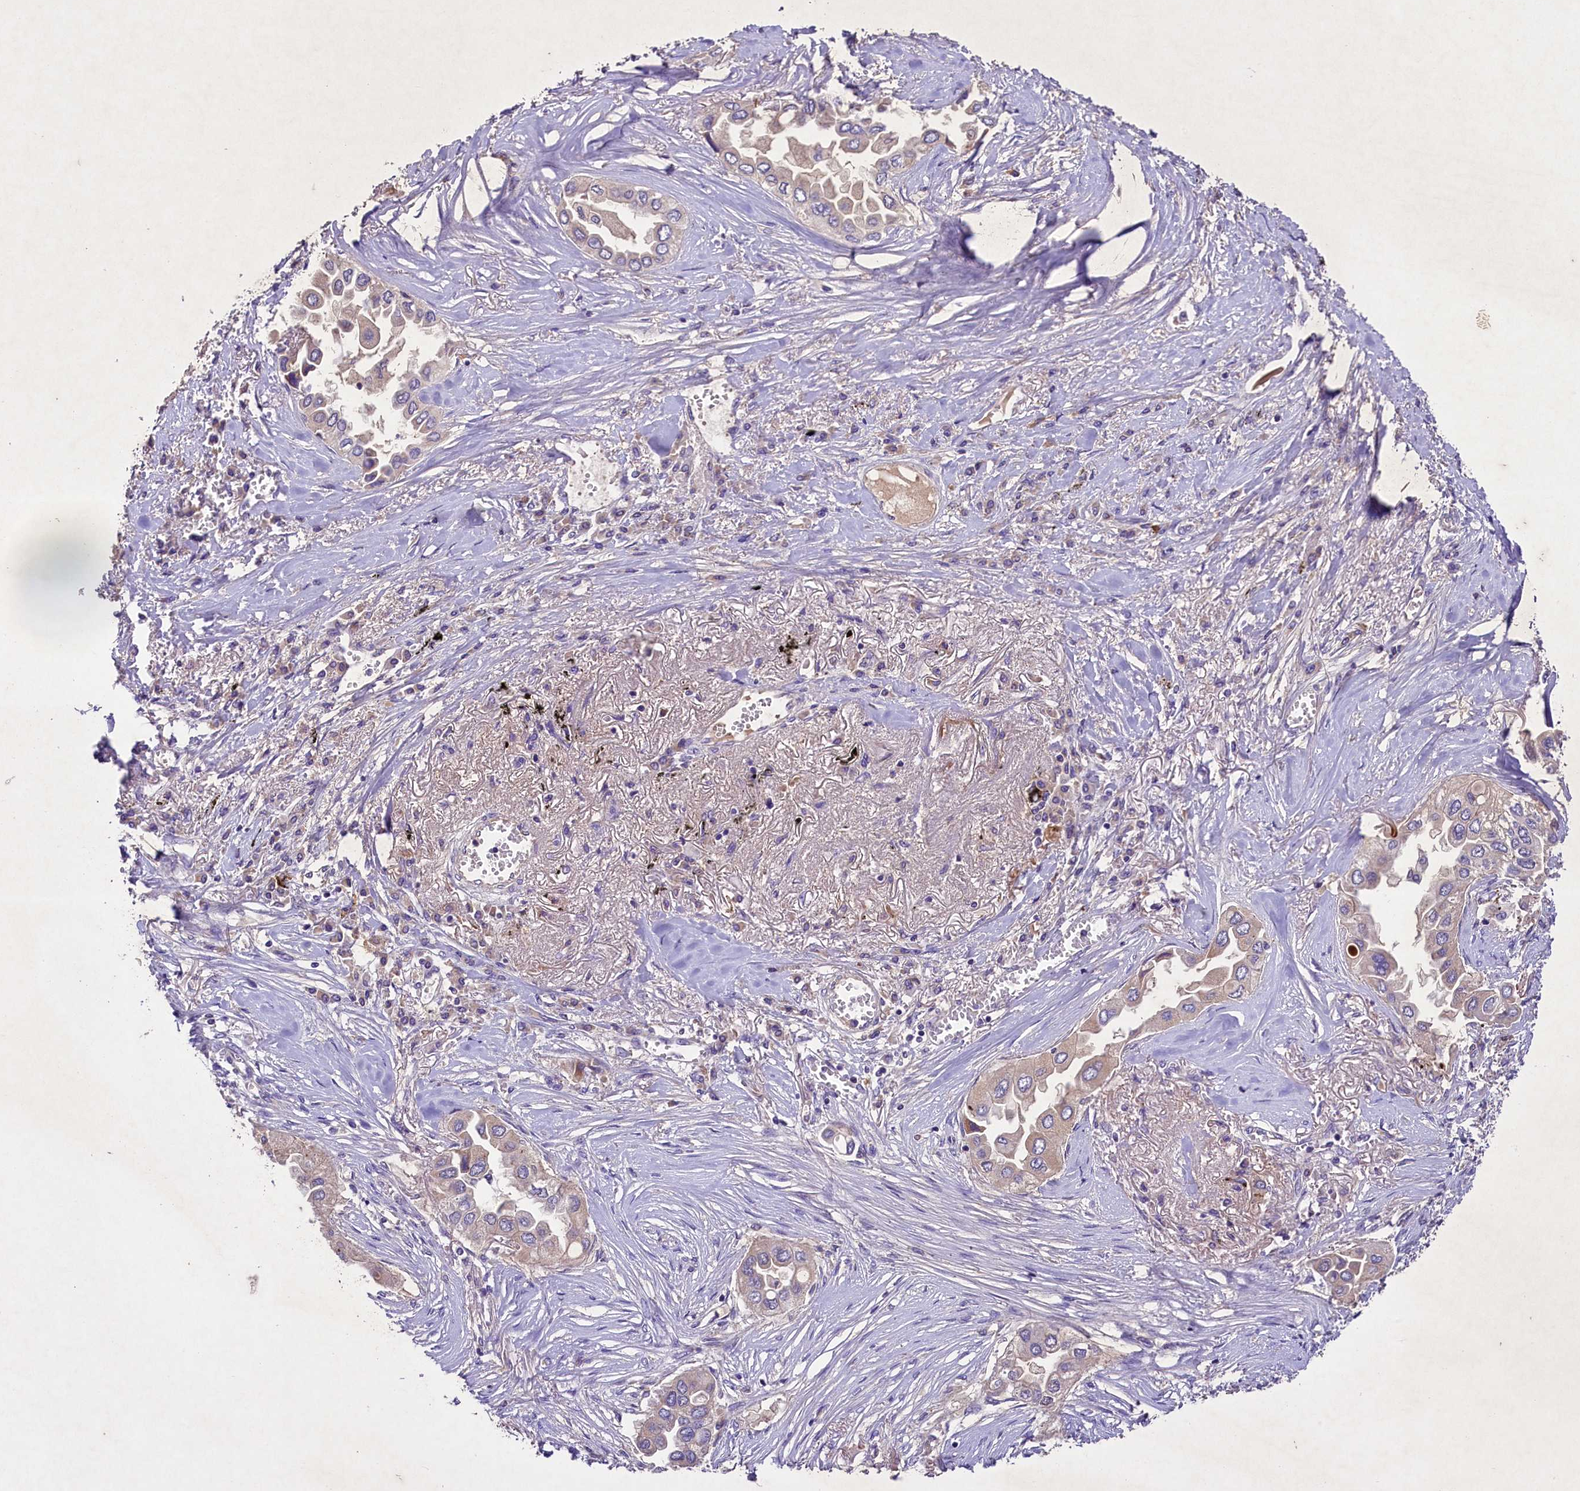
{"staining": {"intensity": "negative", "quantity": "none", "location": "none"}, "tissue": "lung cancer", "cell_type": "Tumor cells", "image_type": "cancer", "snomed": [{"axis": "morphology", "description": "Adenocarcinoma, NOS"}, {"axis": "topography", "description": "Lung"}], "caption": "This is a photomicrograph of immunohistochemistry staining of lung cancer, which shows no expression in tumor cells.", "gene": "PMPCB", "patient": {"sex": "female", "age": 76}}